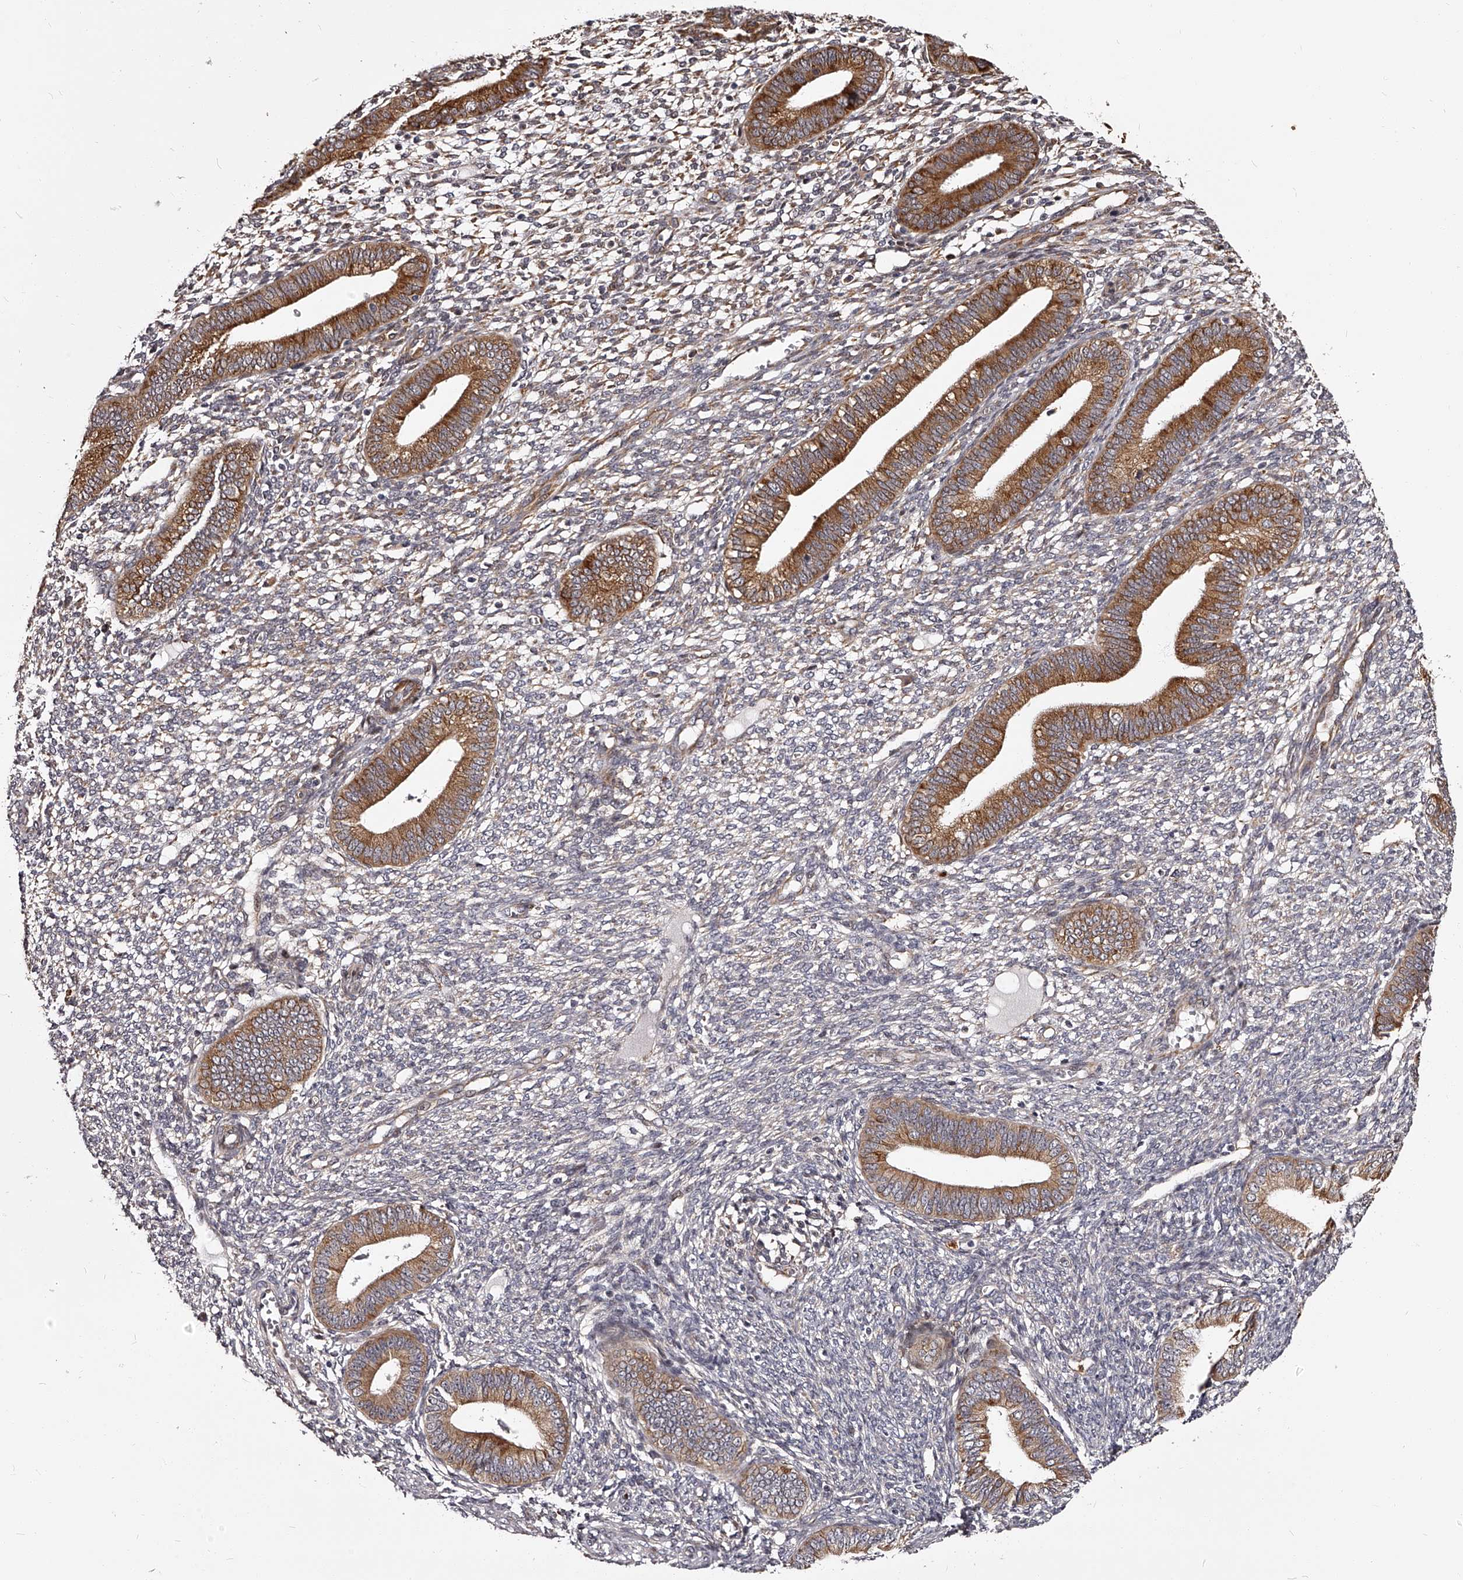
{"staining": {"intensity": "weak", "quantity": "<25%", "location": "cytoplasmic/membranous"}, "tissue": "endometrium", "cell_type": "Cells in endometrial stroma", "image_type": "normal", "snomed": [{"axis": "morphology", "description": "Normal tissue, NOS"}, {"axis": "topography", "description": "Endometrium"}], "caption": "Immunohistochemistry of normal human endometrium demonstrates no expression in cells in endometrial stroma.", "gene": "RSC1A1", "patient": {"sex": "female", "age": 46}}